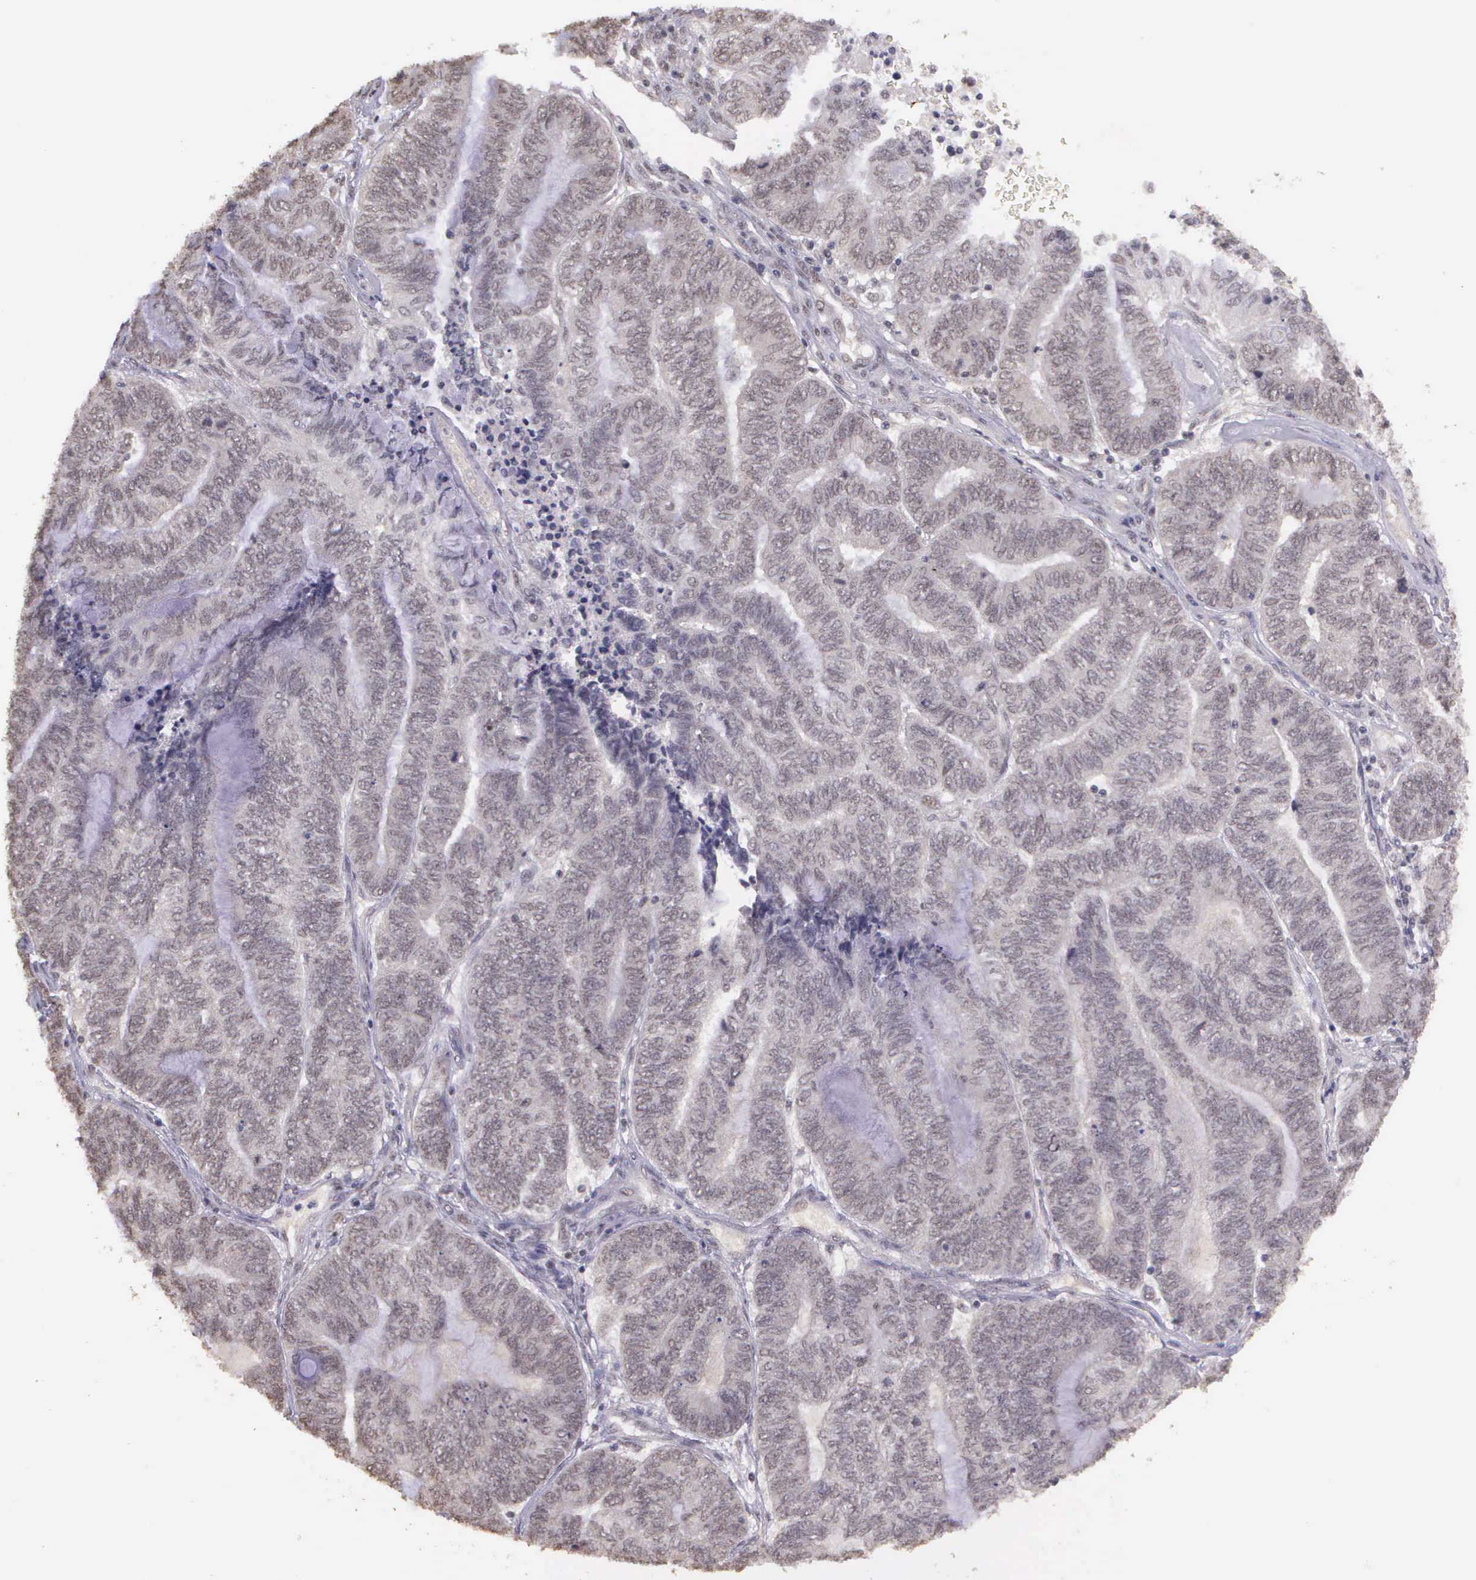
{"staining": {"intensity": "negative", "quantity": "none", "location": "none"}, "tissue": "endometrial cancer", "cell_type": "Tumor cells", "image_type": "cancer", "snomed": [{"axis": "morphology", "description": "Adenocarcinoma, NOS"}, {"axis": "topography", "description": "Uterus"}, {"axis": "topography", "description": "Endometrium"}], "caption": "This is a photomicrograph of immunohistochemistry (IHC) staining of endometrial cancer (adenocarcinoma), which shows no staining in tumor cells.", "gene": "ARMCX5", "patient": {"sex": "female", "age": 70}}